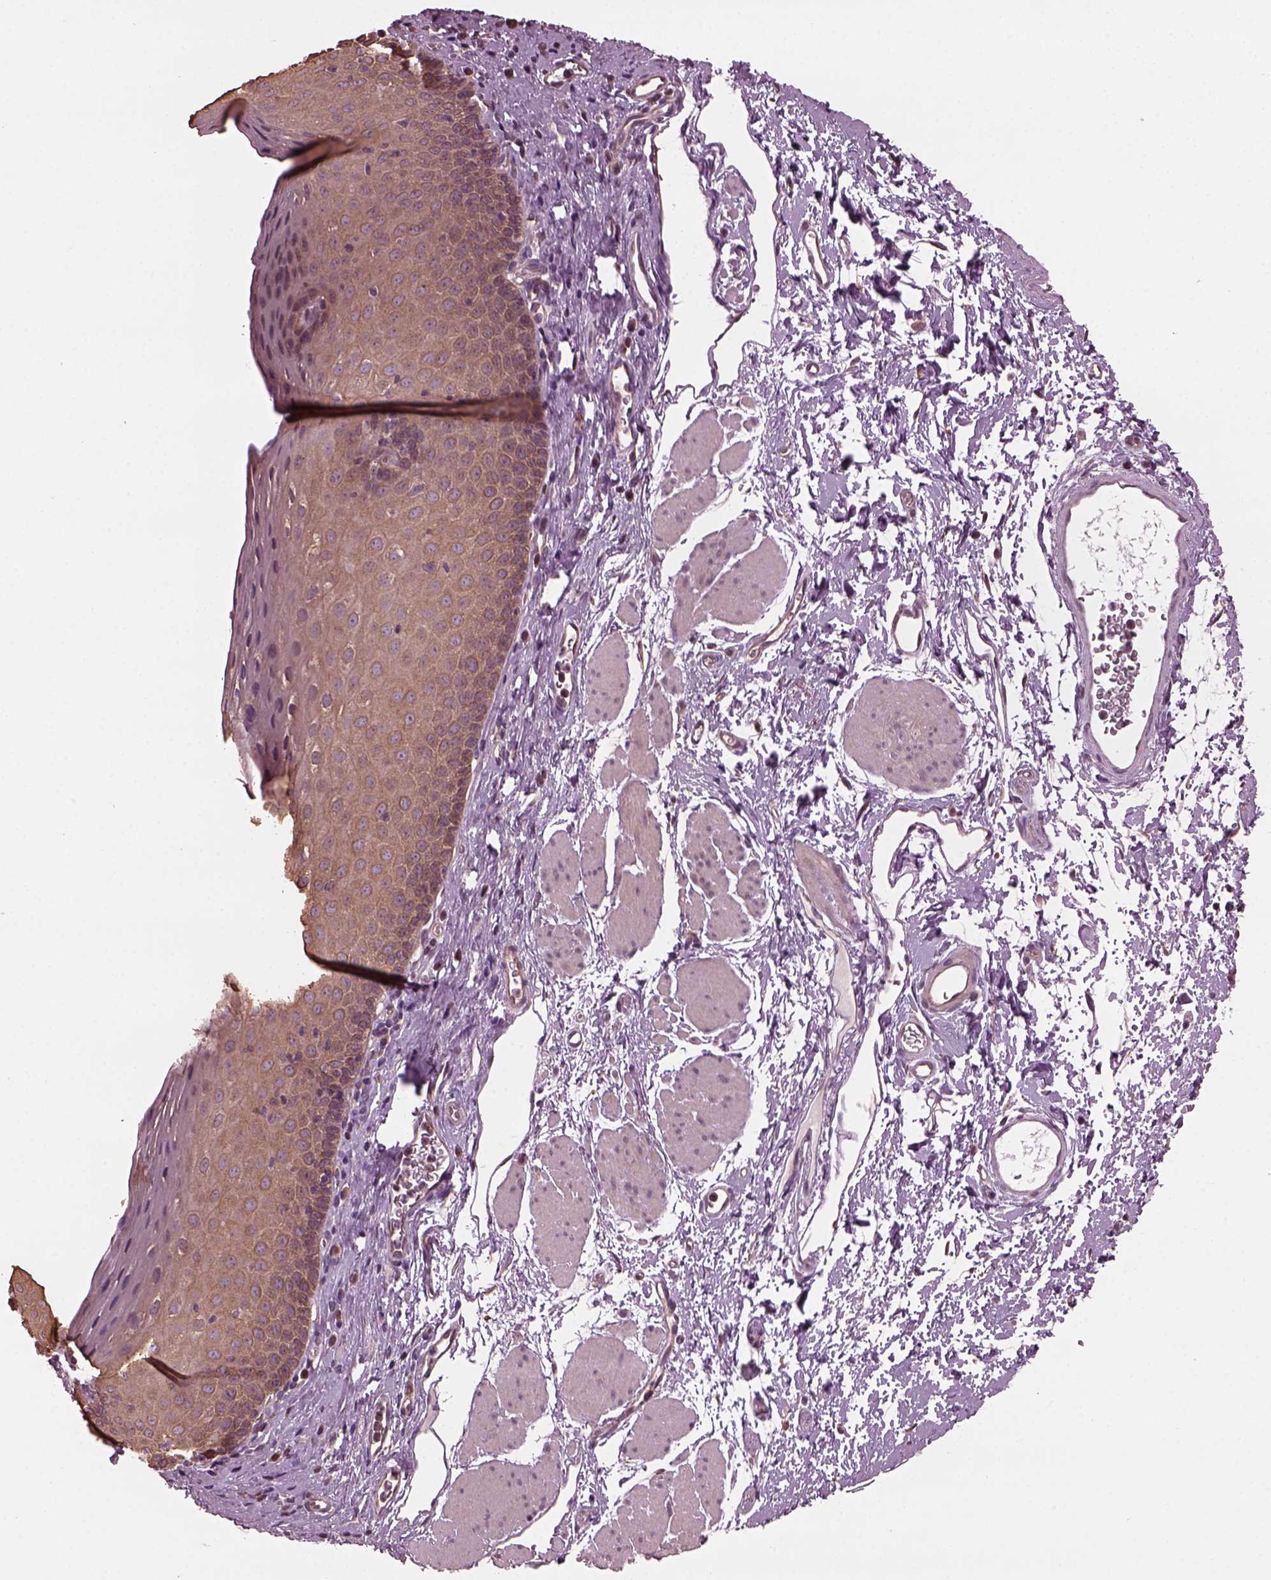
{"staining": {"intensity": "weak", "quantity": ">75%", "location": "cytoplasmic/membranous"}, "tissue": "esophagus", "cell_type": "Squamous epithelial cells", "image_type": "normal", "snomed": [{"axis": "morphology", "description": "Normal tissue, NOS"}, {"axis": "topography", "description": "Esophagus"}], "caption": "Esophagus stained with DAB IHC reveals low levels of weak cytoplasmic/membranous positivity in about >75% of squamous epithelial cells.", "gene": "RUFY3", "patient": {"sex": "female", "age": 64}}